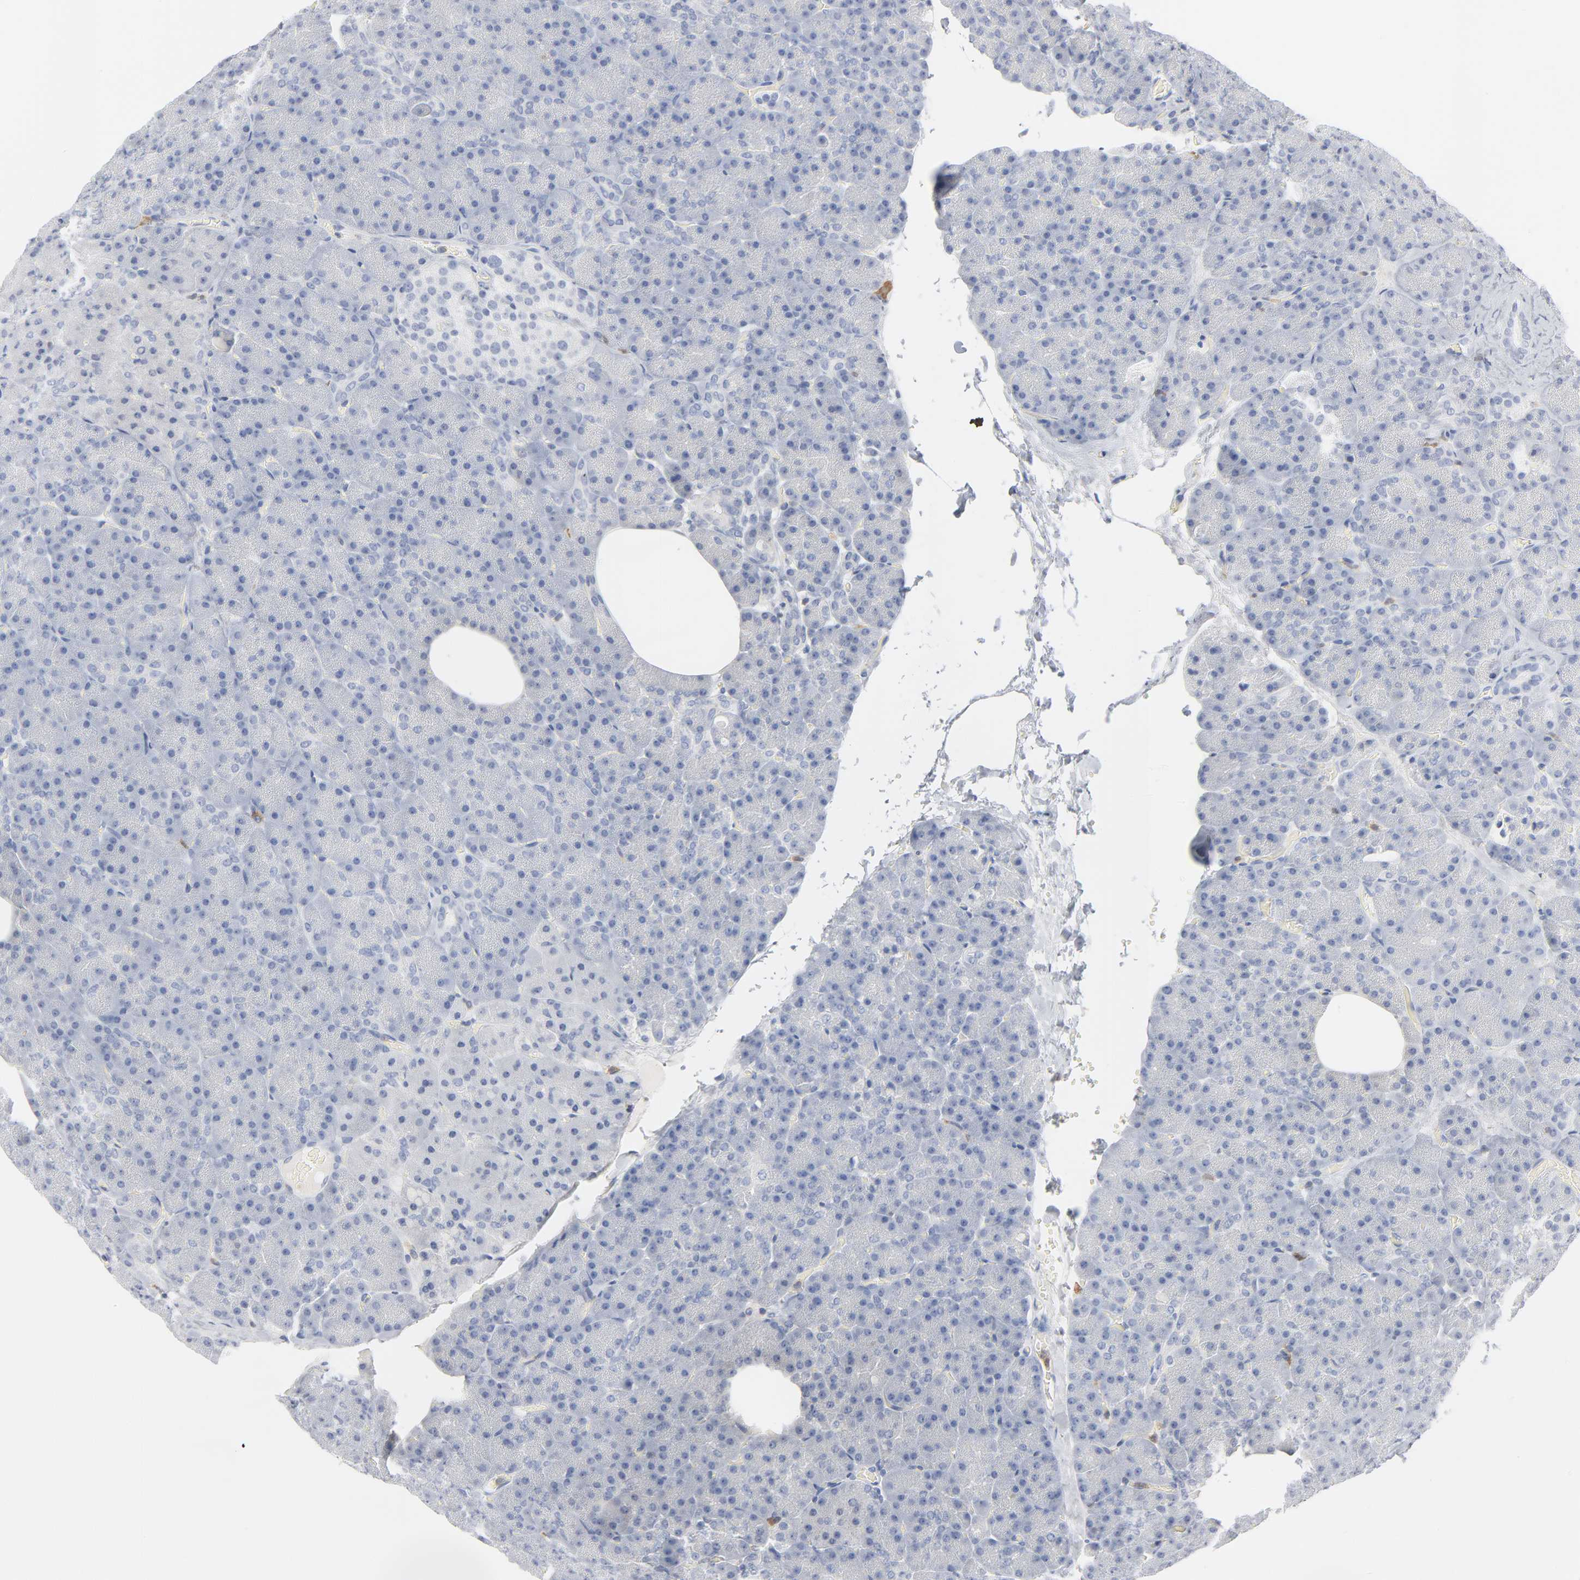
{"staining": {"intensity": "negative", "quantity": "none", "location": "none"}, "tissue": "carcinoid", "cell_type": "Tumor cells", "image_type": "cancer", "snomed": [{"axis": "morphology", "description": "Normal tissue, NOS"}, {"axis": "morphology", "description": "Carcinoid, malignant, NOS"}, {"axis": "topography", "description": "Pancreas"}], "caption": "Immunohistochemical staining of carcinoid displays no significant staining in tumor cells.", "gene": "PTK2B", "patient": {"sex": "female", "age": 35}}